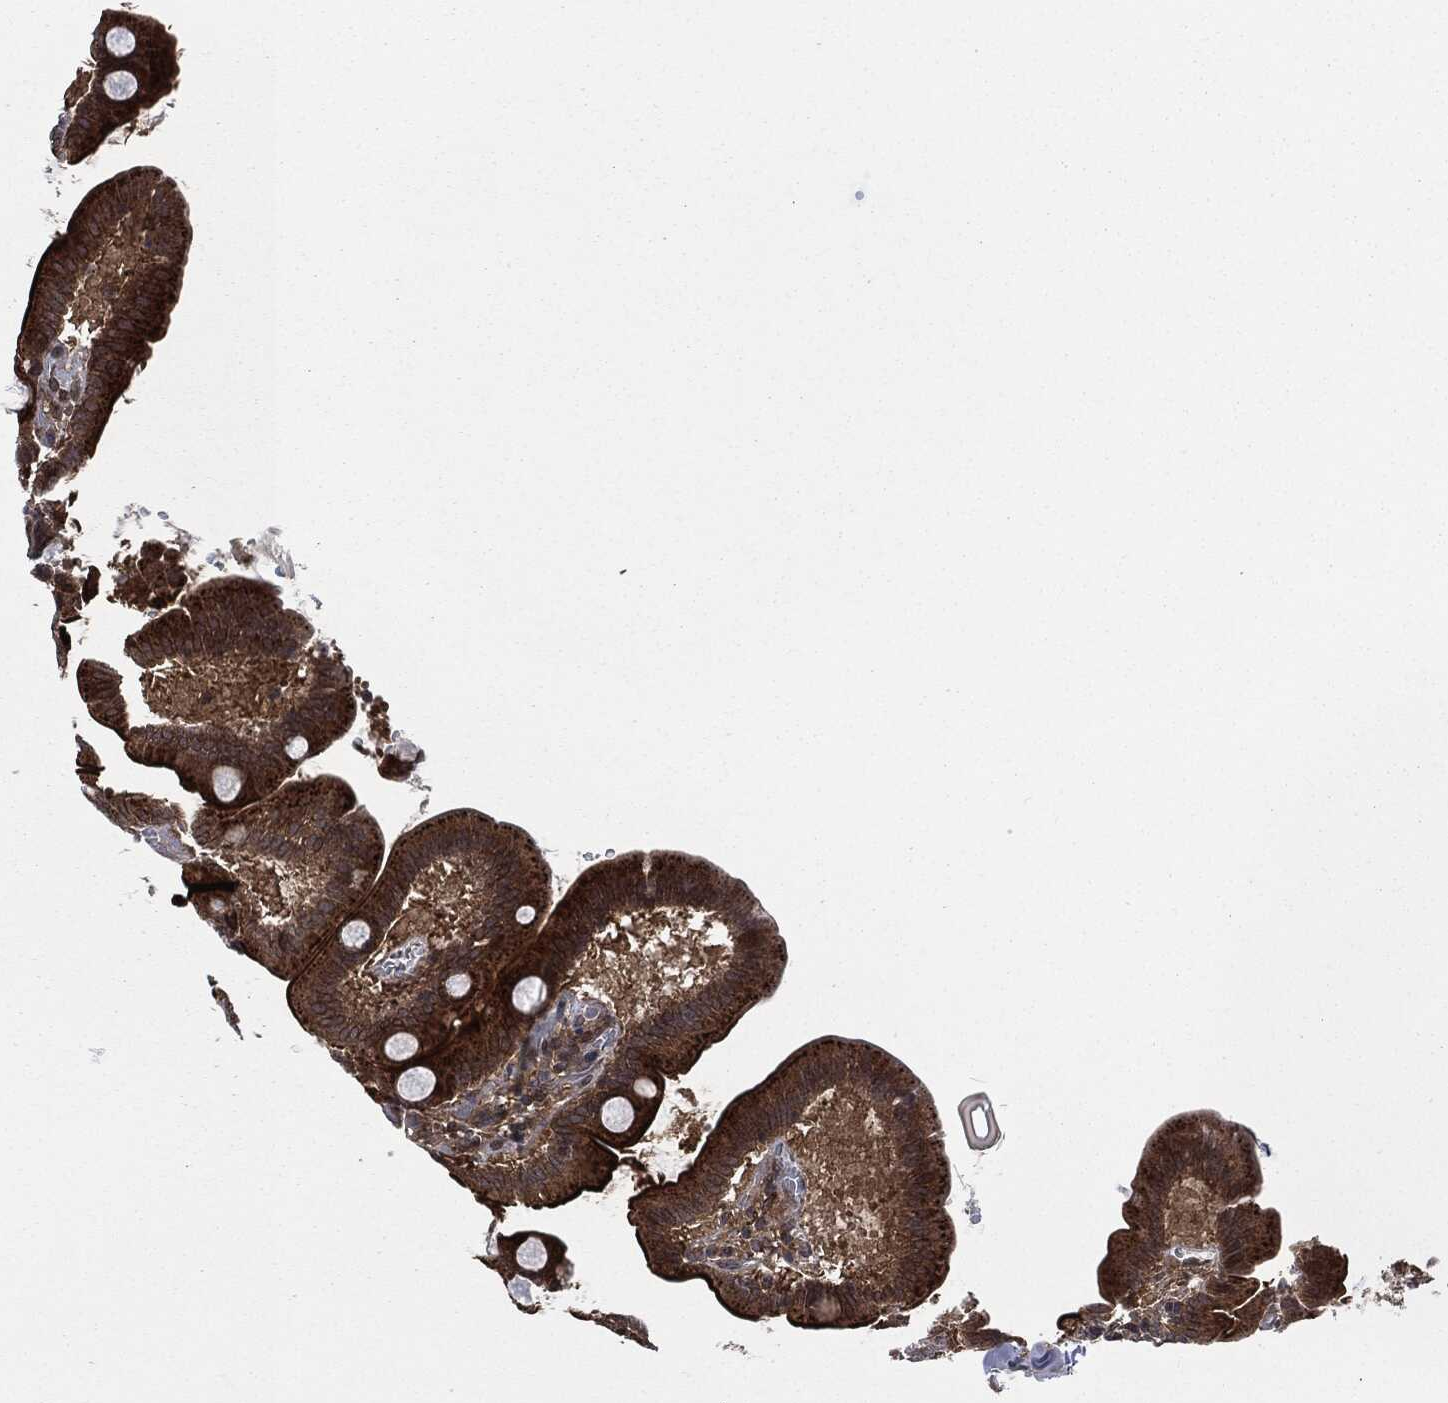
{"staining": {"intensity": "strong", "quantity": ">75%", "location": "cytoplasmic/membranous"}, "tissue": "duodenum", "cell_type": "Glandular cells", "image_type": "normal", "snomed": [{"axis": "morphology", "description": "Normal tissue, NOS"}, {"axis": "topography", "description": "Duodenum"}], "caption": "The photomicrograph exhibits immunohistochemical staining of normal duodenum. There is strong cytoplasmic/membranous positivity is appreciated in approximately >75% of glandular cells.", "gene": "HRAS", "patient": {"sex": "male", "age": 59}}